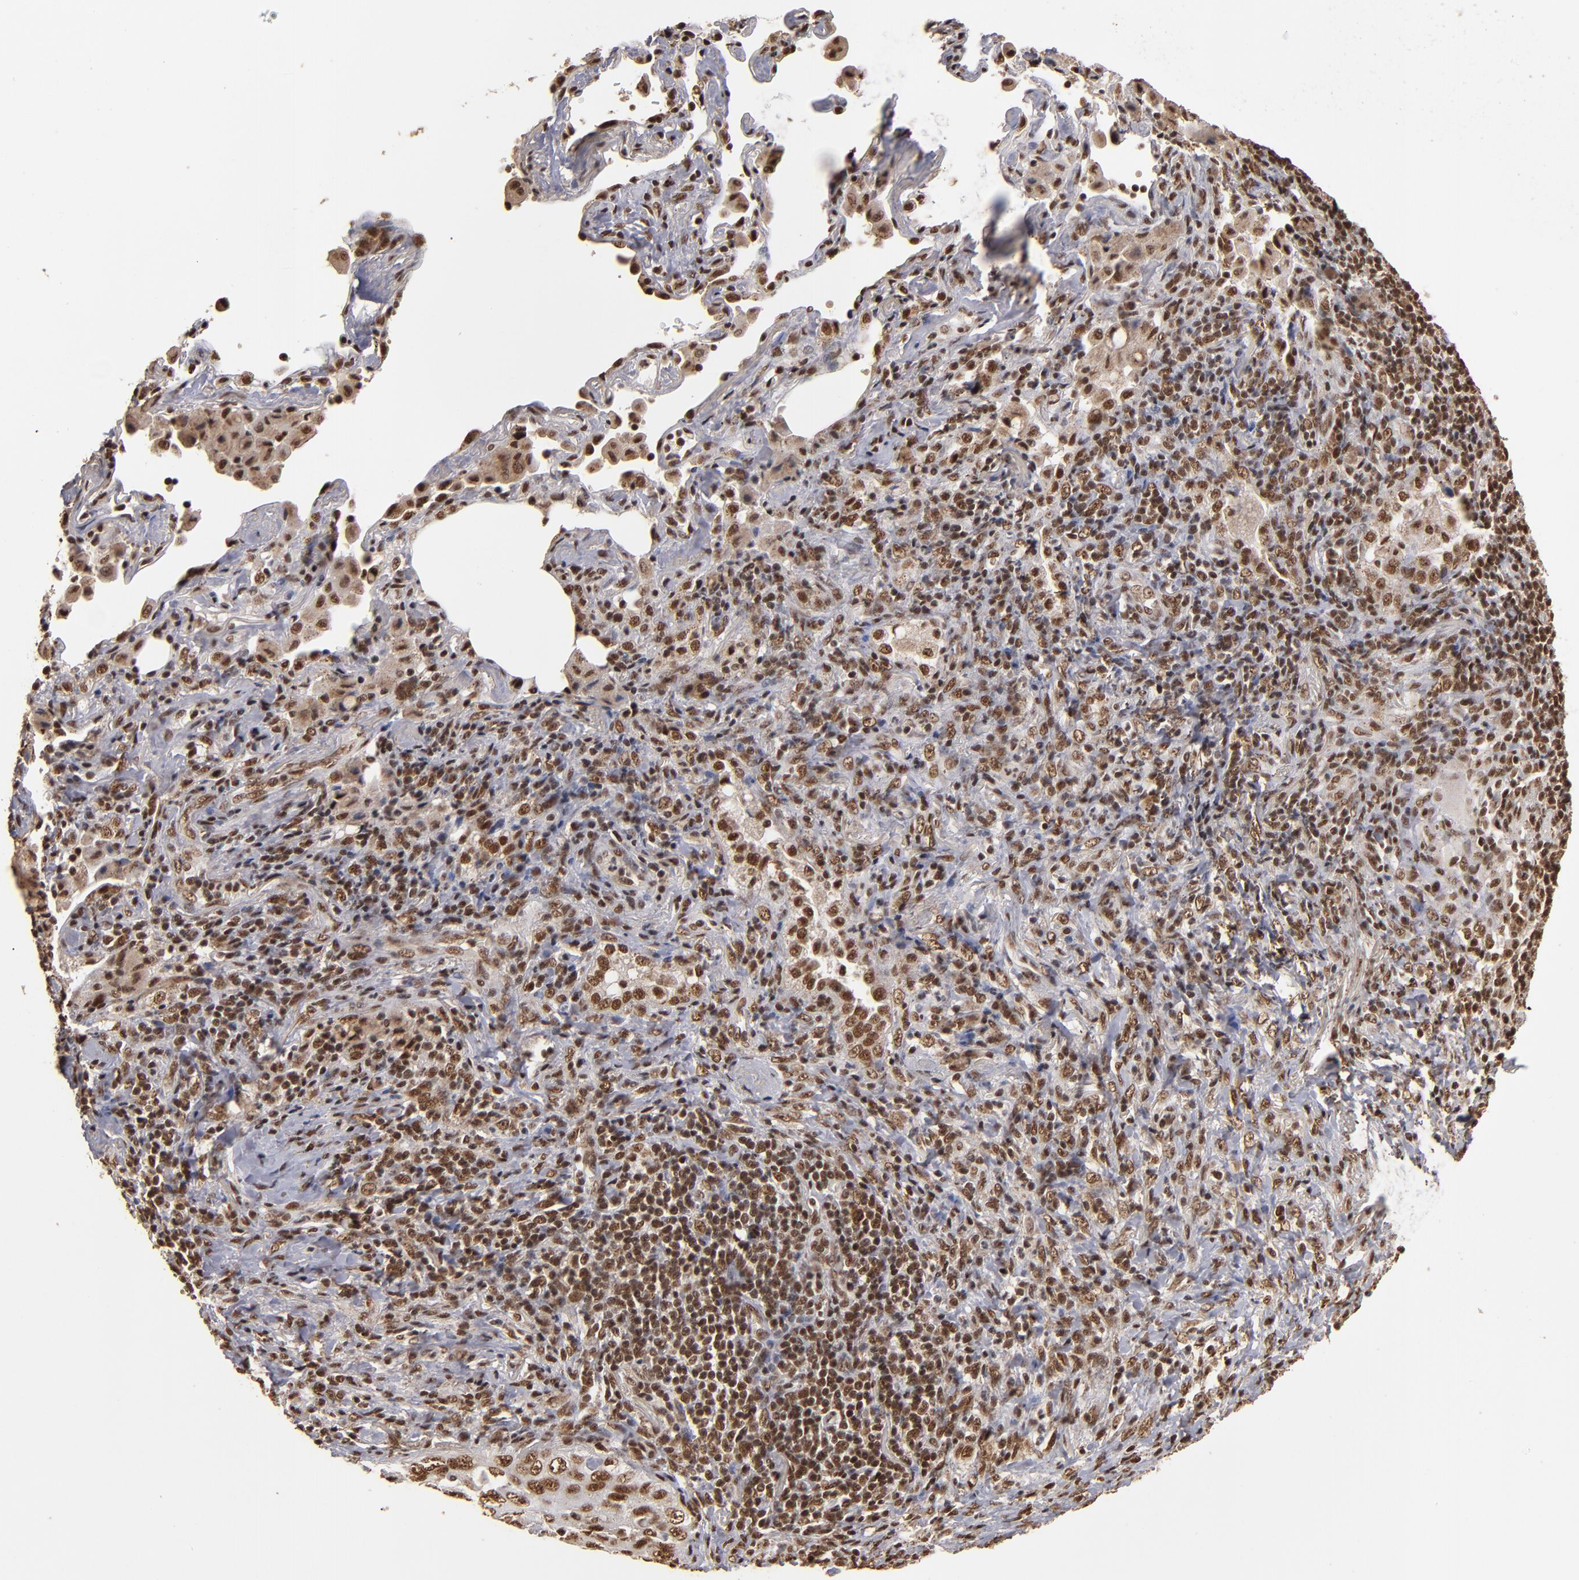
{"staining": {"intensity": "moderate", "quantity": ">75%", "location": "nuclear"}, "tissue": "lung cancer", "cell_type": "Tumor cells", "image_type": "cancer", "snomed": [{"axis": "morphology", "description": "Squamous cell carcinoma, NOS"}, {"axis": "topography", "description": "Lung"}], "caption": "Immunohistochemical staining of squamous cell carcinoma (lung) shows moderate nuclear protein staining in approximately >75% of tumor cells. (brown staining indicates protein expression, while blue staining denotes nuclei).", "gene": "SNW1", "patient": {"sex": "female", "age": 67}}